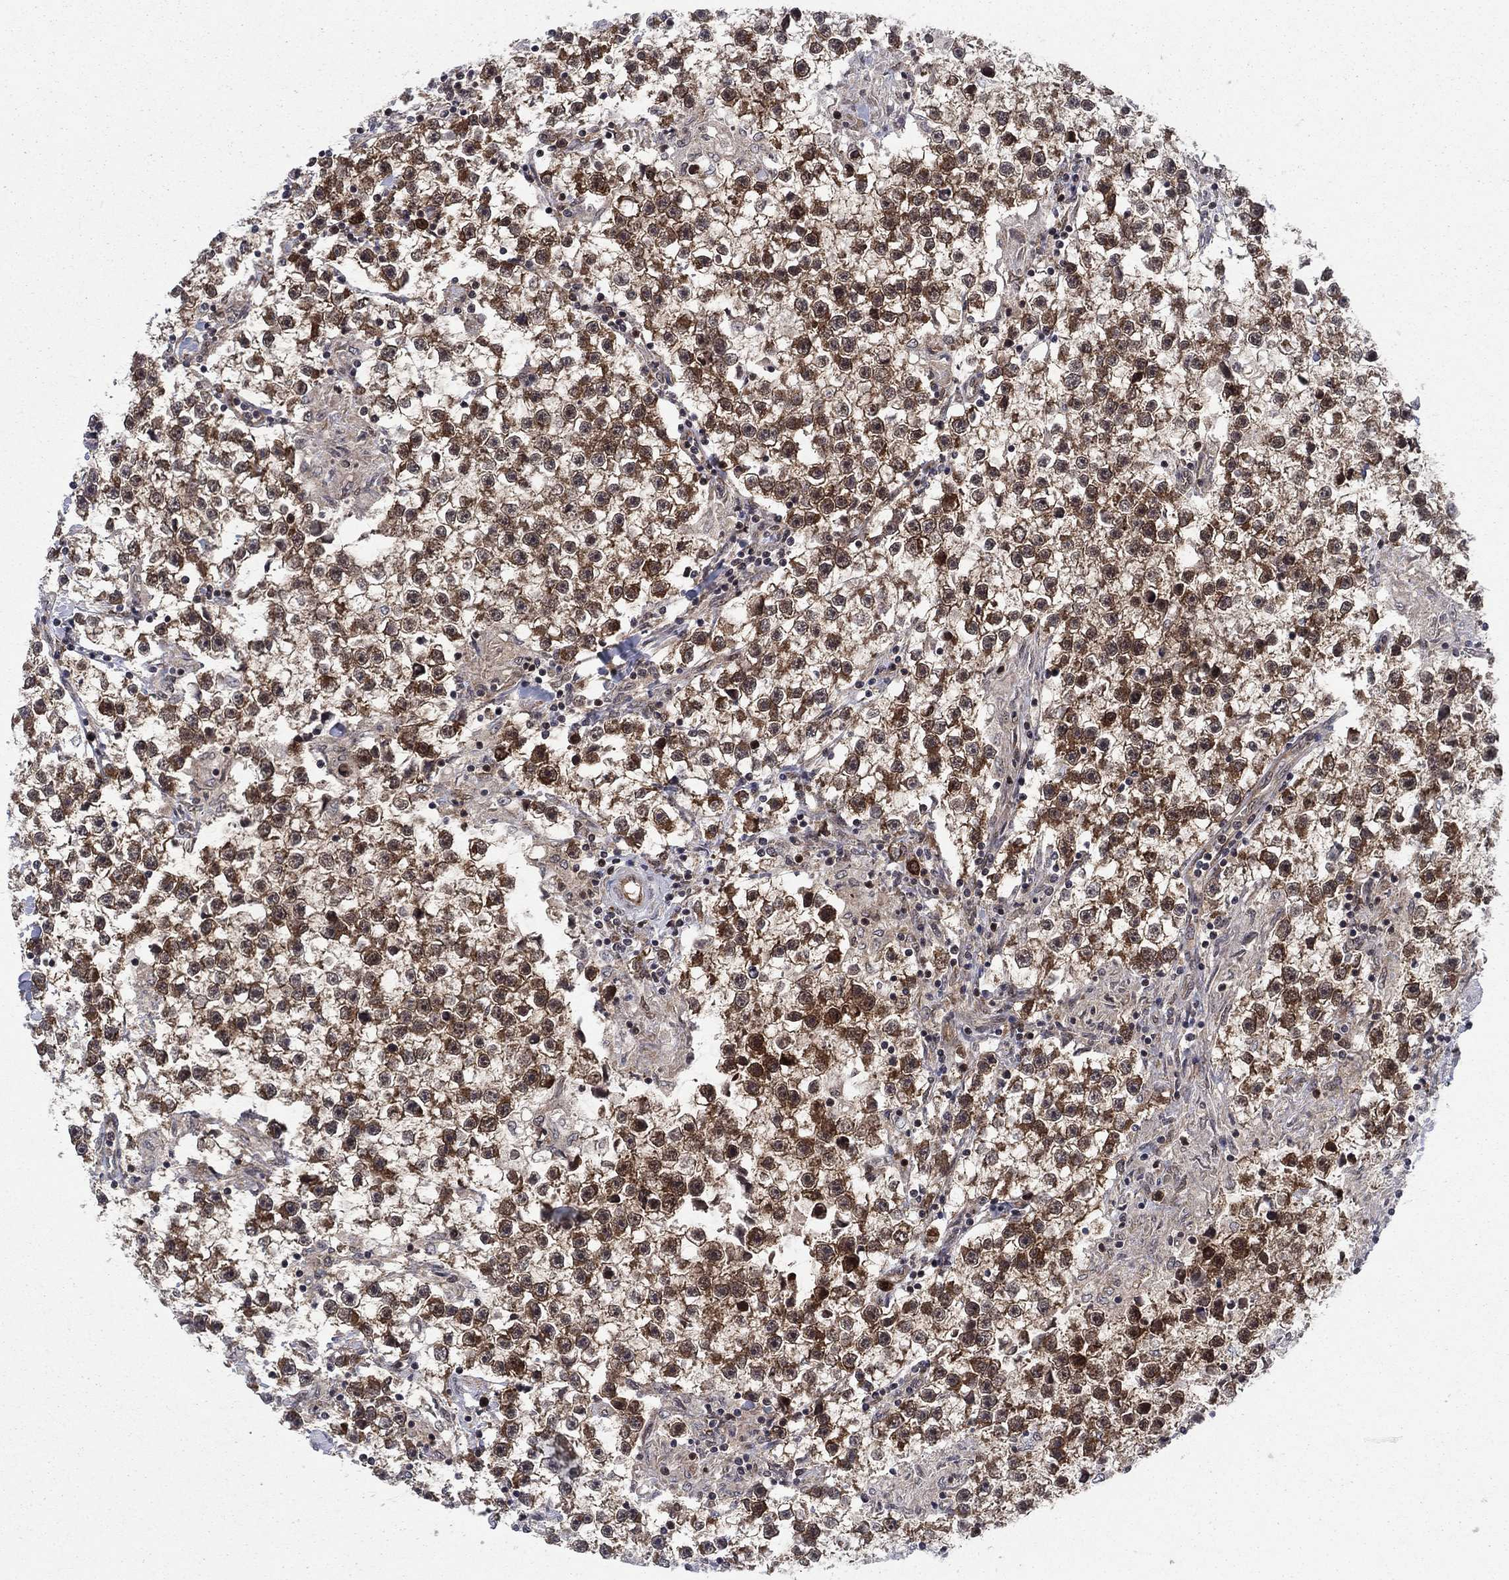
{"staining": {"intensity": "strong", "quantity": ">75%", "location": "cytoplasmic/membranous,nuclear"}, "tissue": "testis cancer", "cell_type": "Tumor cells", "image_type": "cancer", "snomed": [{"axis": "morphology", "description": "Seminoma, NOS"}, {"axis": "topography", "description": "Testis"}], "caption": "An IHC micrograph of tumor tissue is shown. Protein staining in brown highlights strong cytoplasmic/membranous and nuclear positivity in testis seminoma within tumor cells.", "gene": "DNAJA1", "patient": {"sex": "male", "age": 59}}